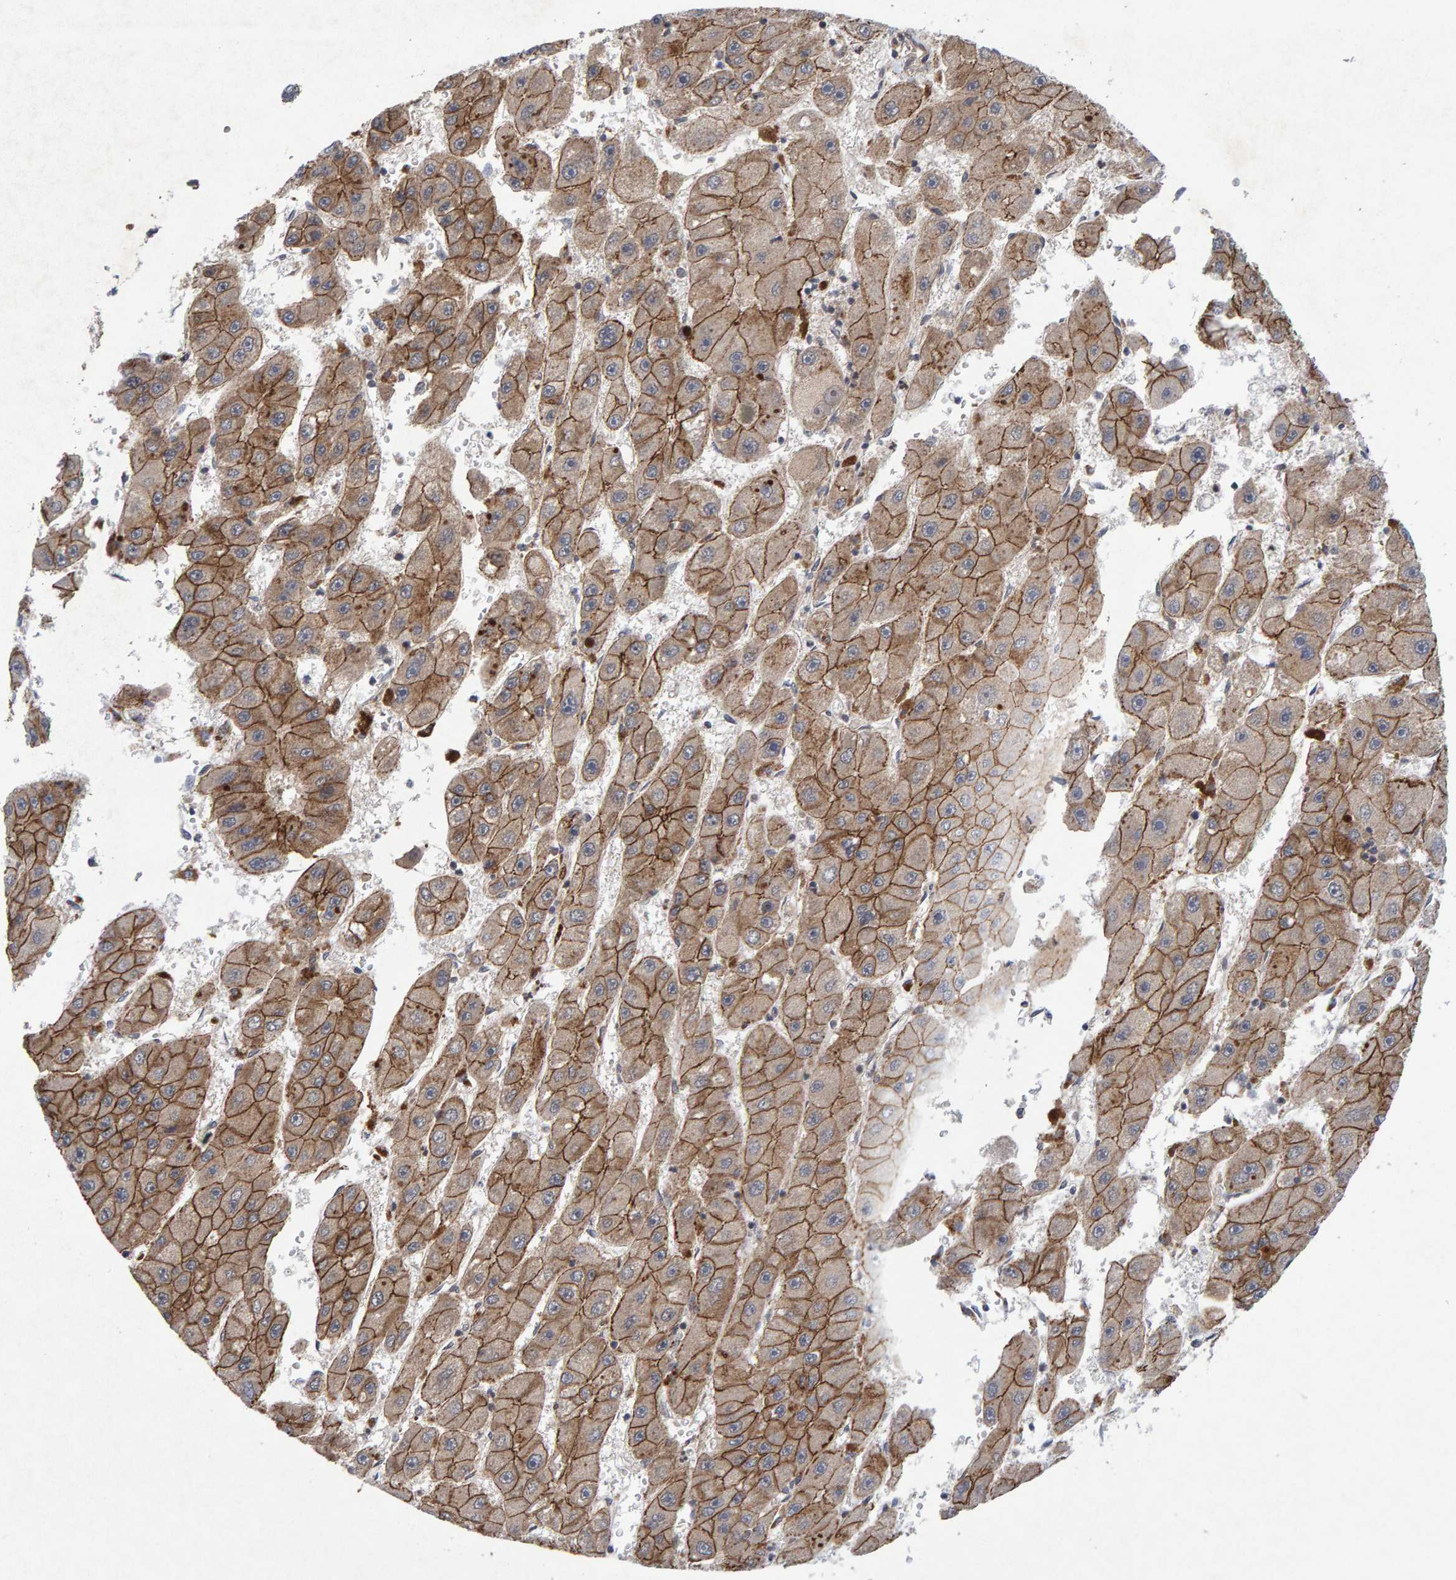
{"staining": {"intensity": "moderate", "quantity": ">75%", "location": "cytoplasmic/membranous"}, "tissue": "liver cancer", "cell_type": "Tumor cells", "image_type": "cancer", "snomed": [{"axis": "morphology", "description": "Carcinoma, Hepatocellular, NOS"}, {"axis": "topography", "description": "Liver"}], "caption": "There is medium levels of moderate cytoplasmic/membranous staining in tumor cells of liver cancer (hepatocellular carcinoma), as demonstrated by immunohistochemical staining (brown color).", "gene": "CDH2", "patient": {"sex": "female", "age": 61}}